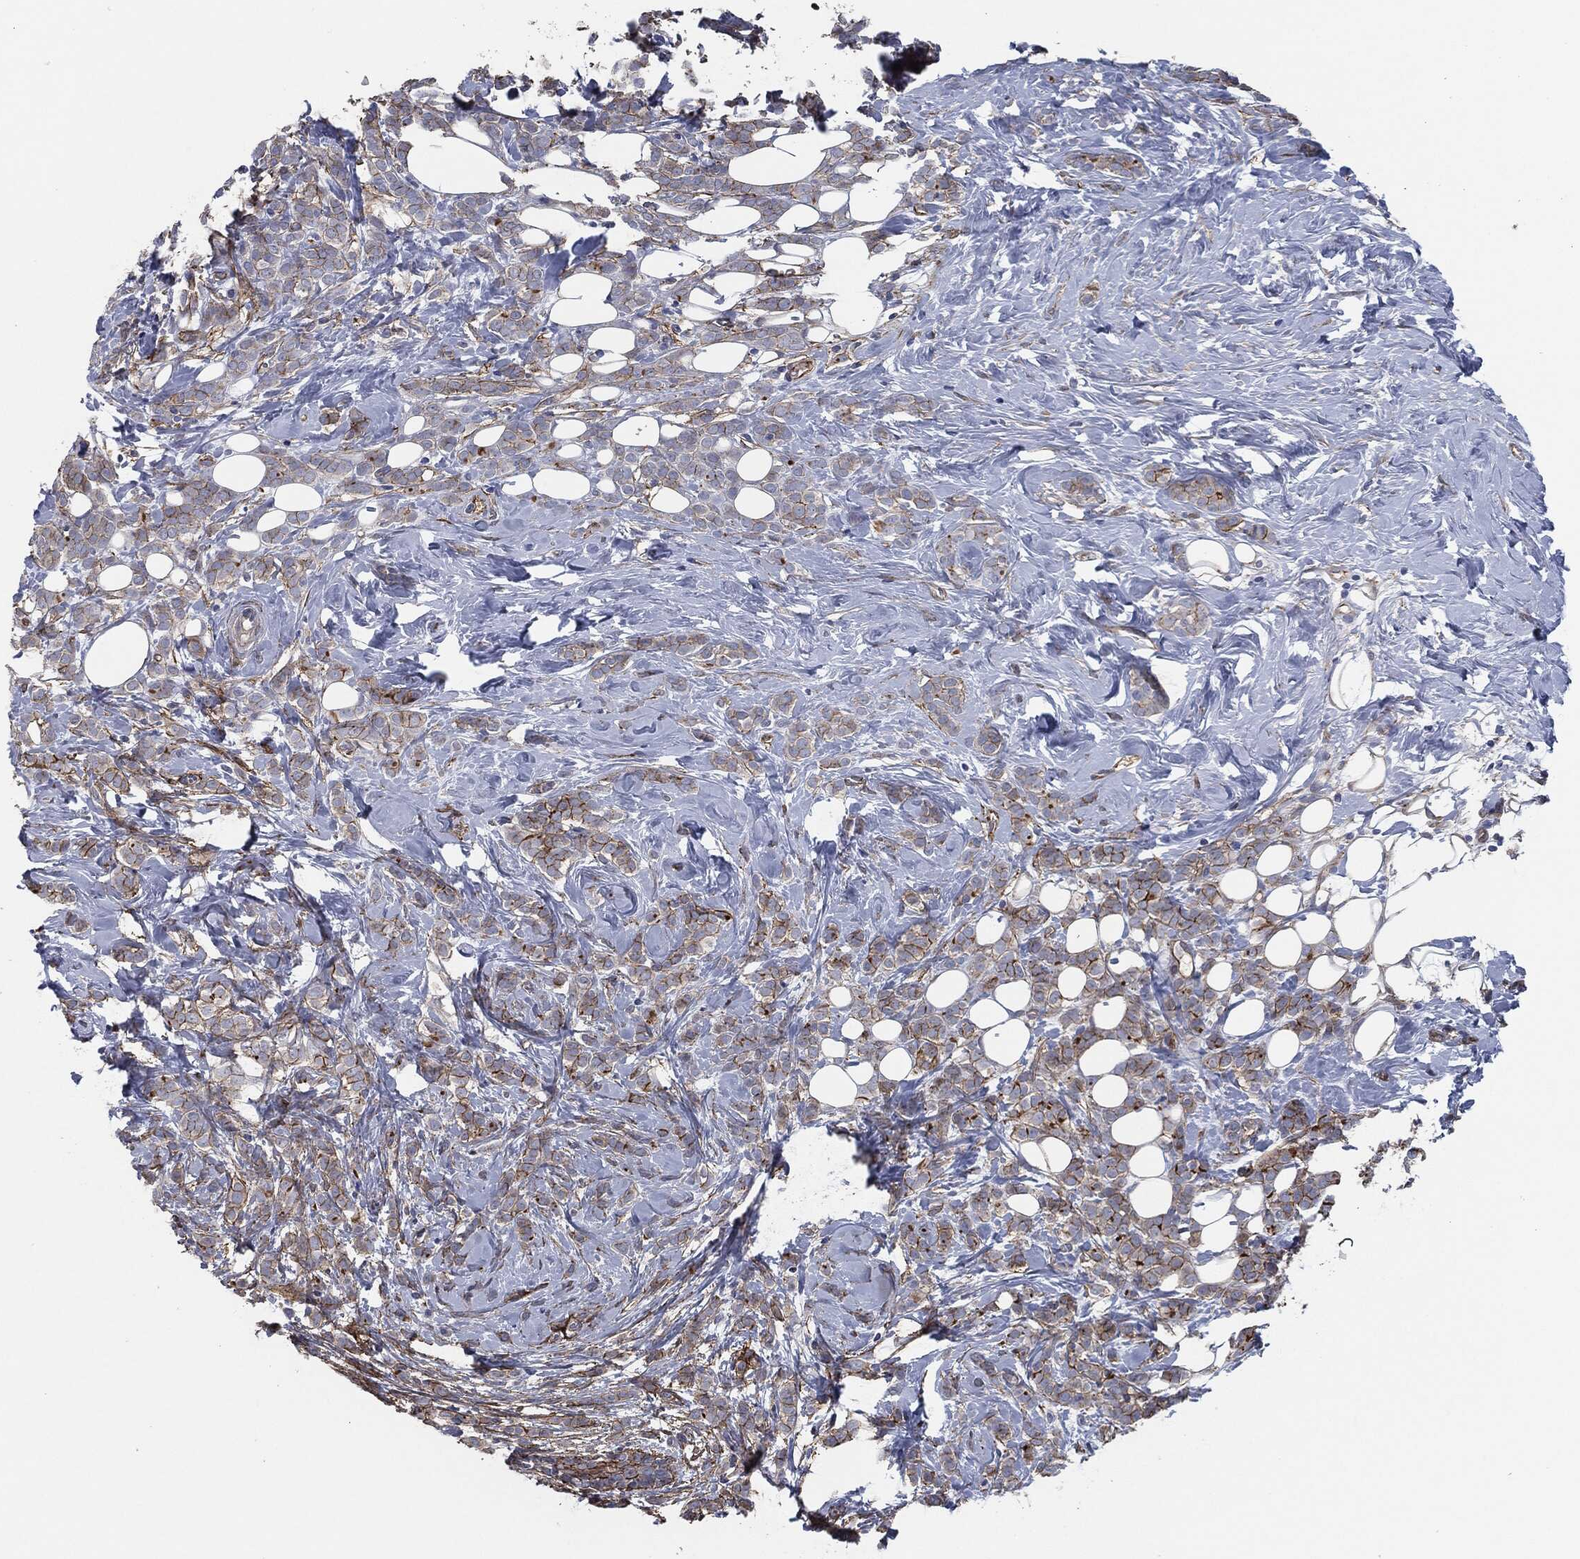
{"staining": {"intensity": "strong", "quantity": "25%-75%", "location": "cytoplasmic/membranous"}, "tissue": "breast cancer", "cell_type": "Tumor cells", "image_type": "cancer", "snomed": [{"axis": "morphology", "description": "Lobular carcinoma"}, {"axis": "topography", "description": "Breast"}], "caption": "Protein staining by immunohistochemistry (IHC) displays strong cytoplasmic/membranous positivity in about 25%-75% of tumor cells in breast cancer (lobular carcinoma).", "gene": "SVIL", "patient": {"sex": "female", "age": 49}}